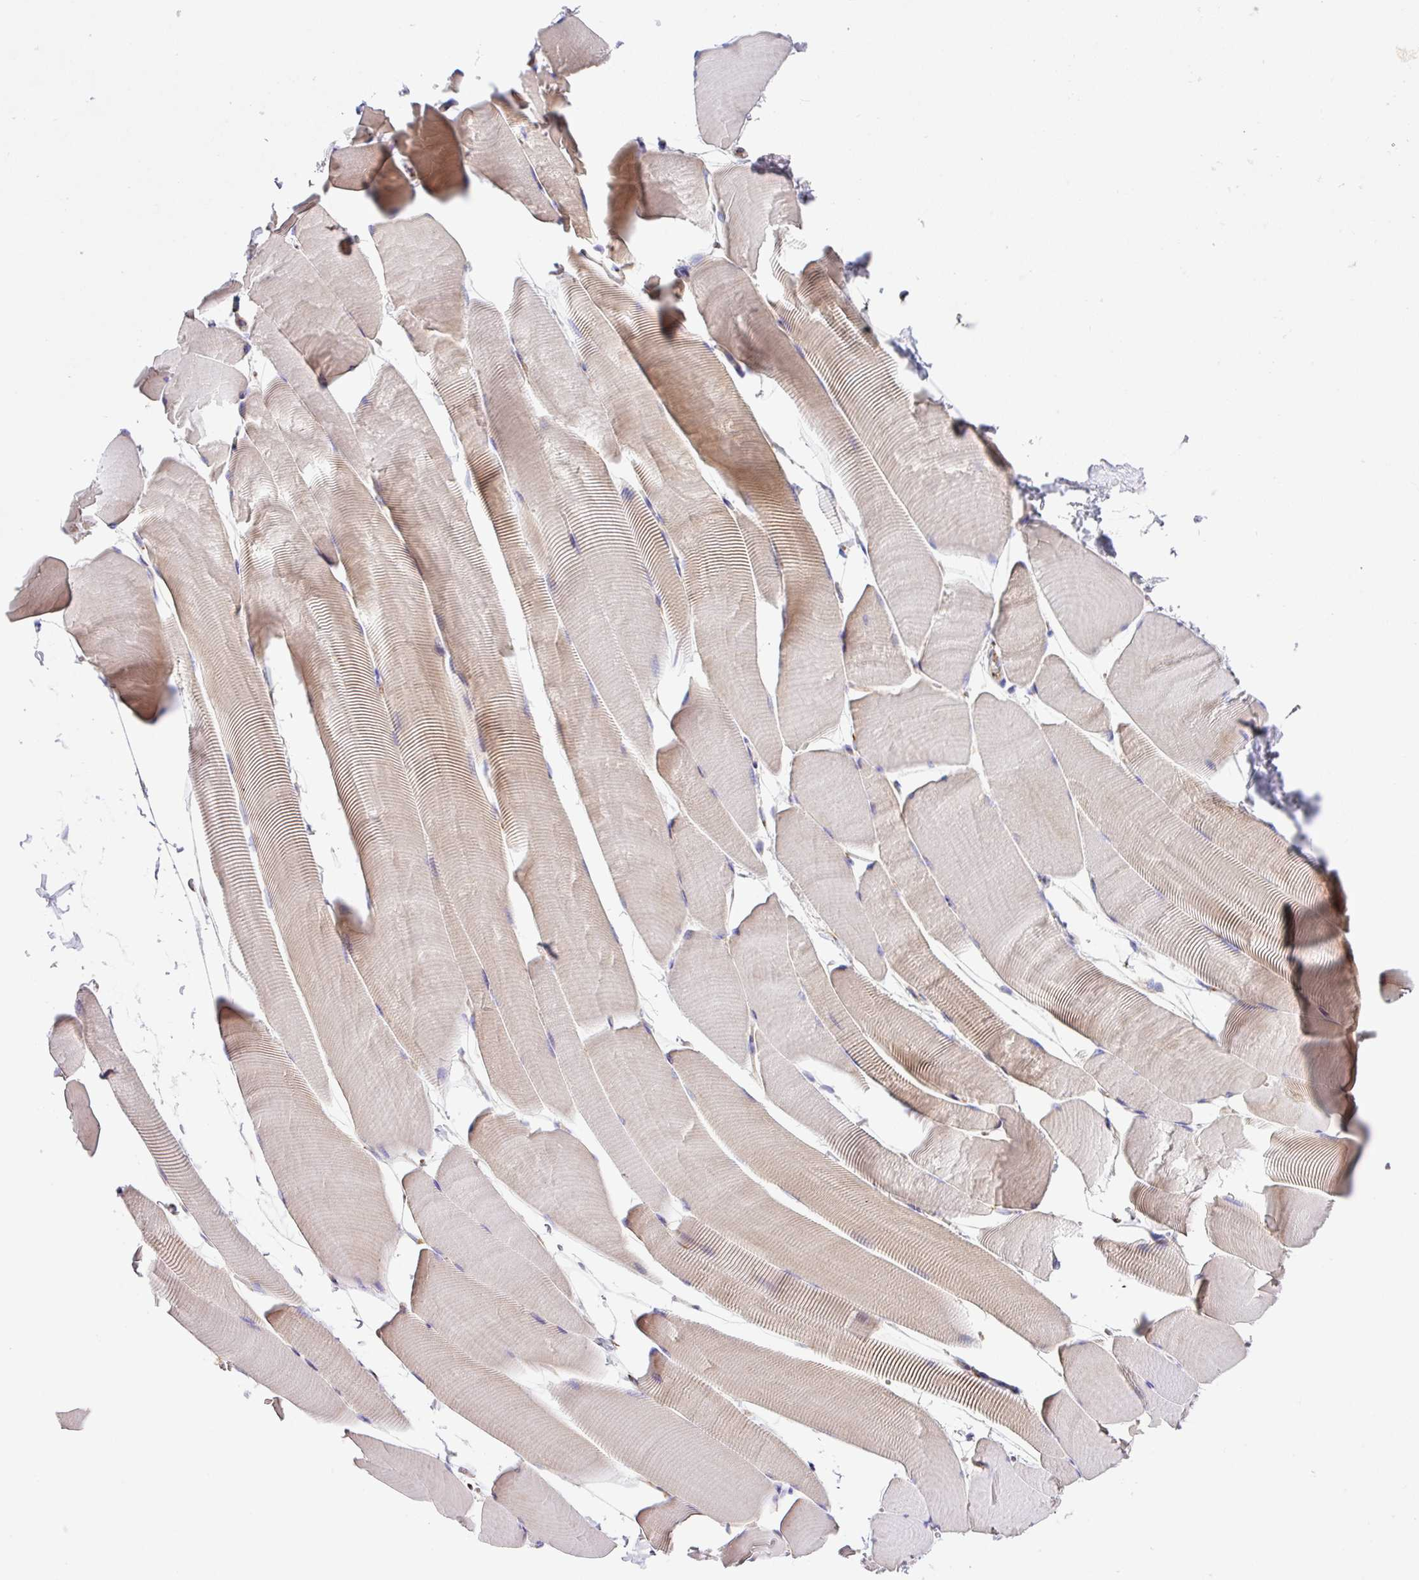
{"staining": {"intensity": "weak", "quantity": "25%-75%", "location": "cytoplasmic/membranous"}, "tissue": "skeletal muscle", "cell_type": "Myocytes", "image_type": "normal", "snomed": [{"axis": "morphology", "description": "Normal tissue, NOS"}, {"axis": "topography", "description": "Skeletal muscle"}], "caption": "Normal skeletal muscle displays weak cytoplasmic/membranous expression in about 25%-75% of myocytes.", "gene": "CRISP3", "patient": {"sex": "male", "age": 25}}